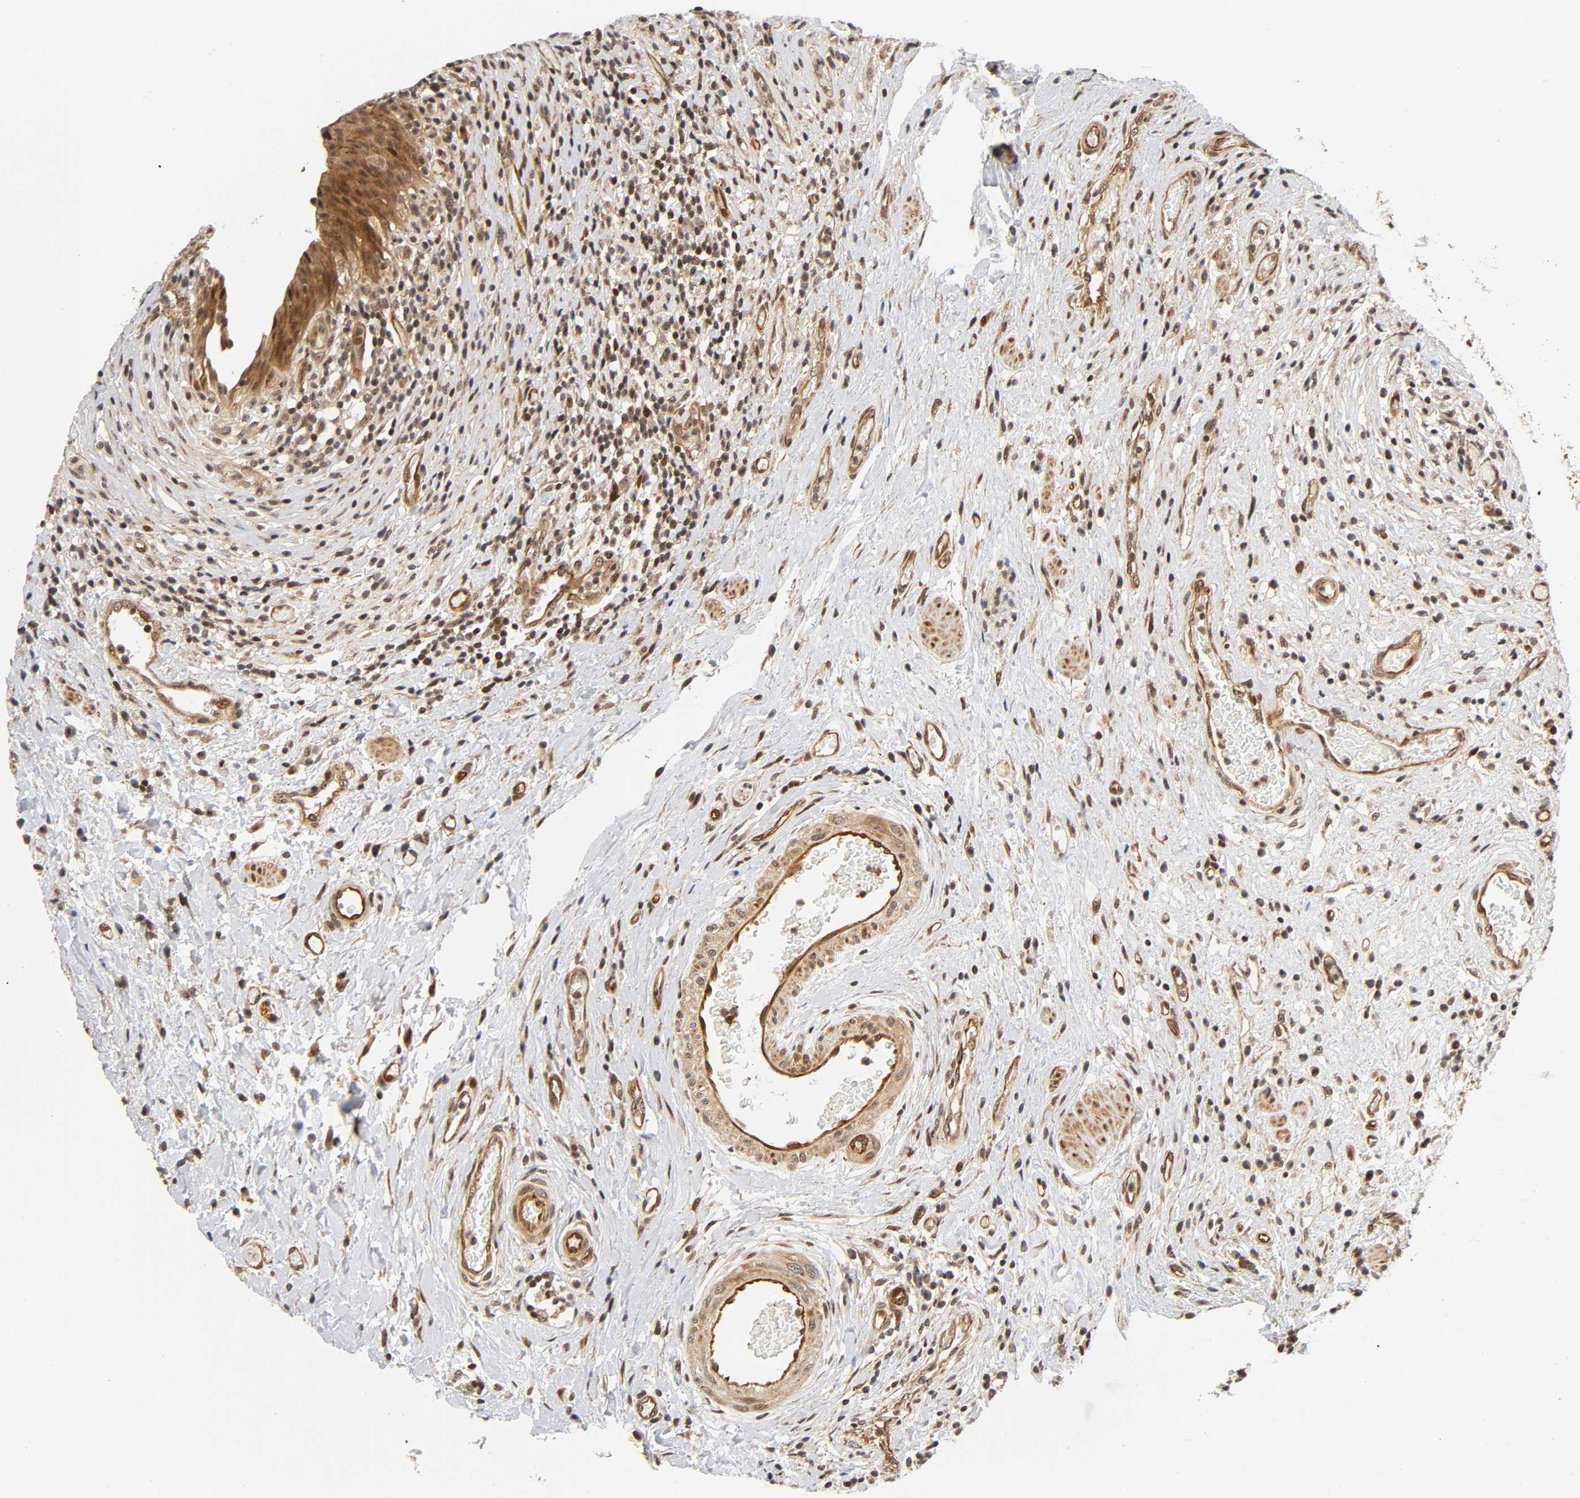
{"staining": {"intensity": "moderate", "quantity": ">75%", "location": "cytoplasmic/membranous,nuclear"}, "tissue": "urinary bladder", "cell_type": "Urothelial cells", "image_type": "normal", "snomed": [{"axis": "morphology", "description": "Normal tissue, NOS"}, {"axis": "morphology", "description": "Urothelial carcinoma, High grade"}, {"axis": "topography", "description": "Urinary bladder"}], "caption": "Immunohistochemistry (IHC) of unremarkable human urinary bladder displays medium levels of moderate cytoplasmic/membranous,nuclear expression in about >75% of urothelial cells. (DAB IHC with brightfield microscopy, high magnification).", "gene": "IQCJ", "patient": {"sex": "male", "age": 51}}